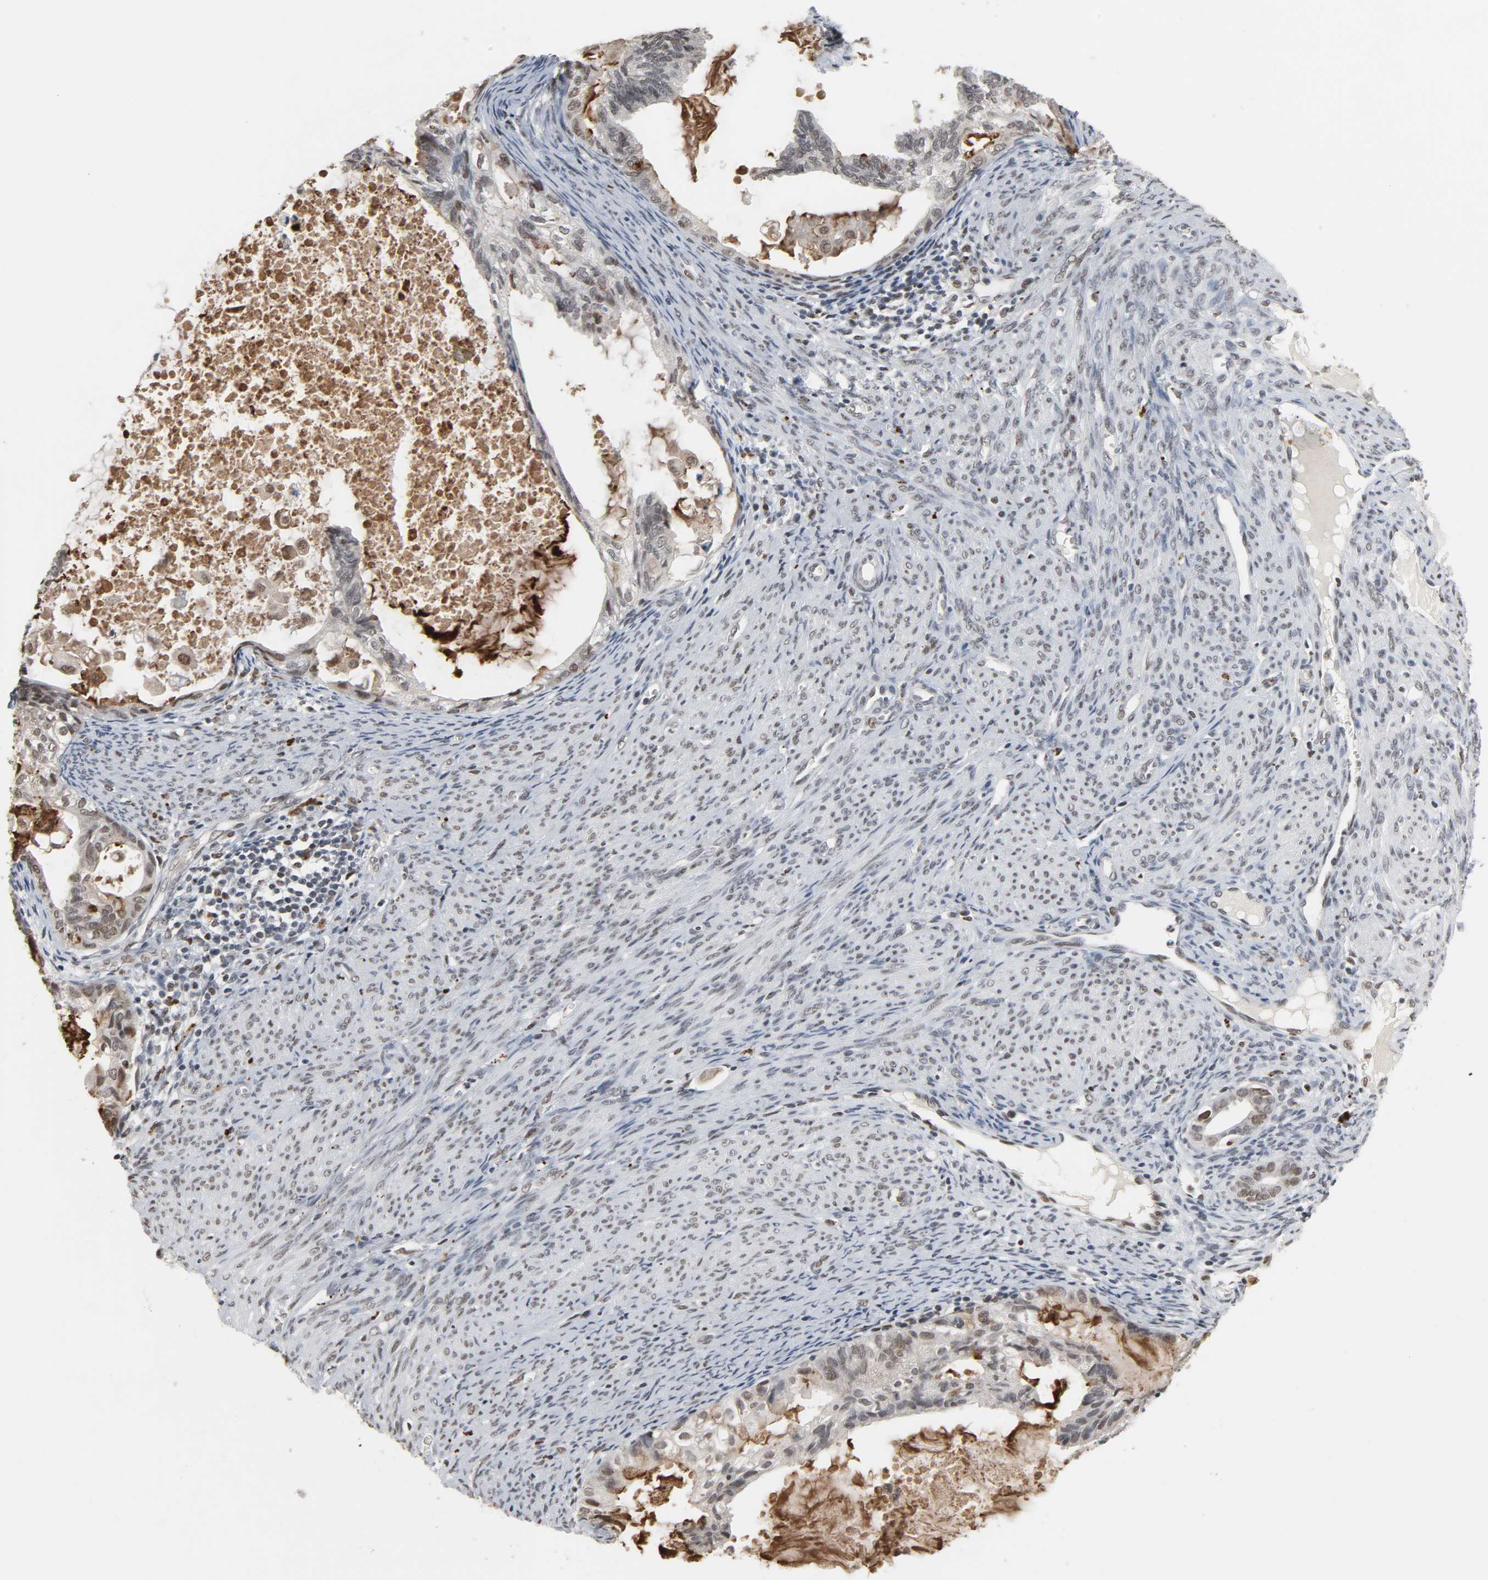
{"staining": {"intensity": "weak", "quantity": "<25%", "location": "nuclear"}, "tissue": "cervical cancer", "cell_type": "Tumor cells", "image_type": "cancer", "snomed": [{"axis": "morphology", "description": "Normal tissue, NOS"}, {"axis": "morphology", "description": "Adenocarcinoma, NOS"}, {"axis": "topography", "description": "Cervix"}, {"axis": "topography", "description": "Endometrium"}], "caption": "Histopathology image shows no protein staining in tumor cells of cervical cancer tissue. (Immunohistochemistry (ihc), brightfield microscopy, high magnification).", "gene": "DAZAP1", "patient": {"sex": "female", "age": 86}}